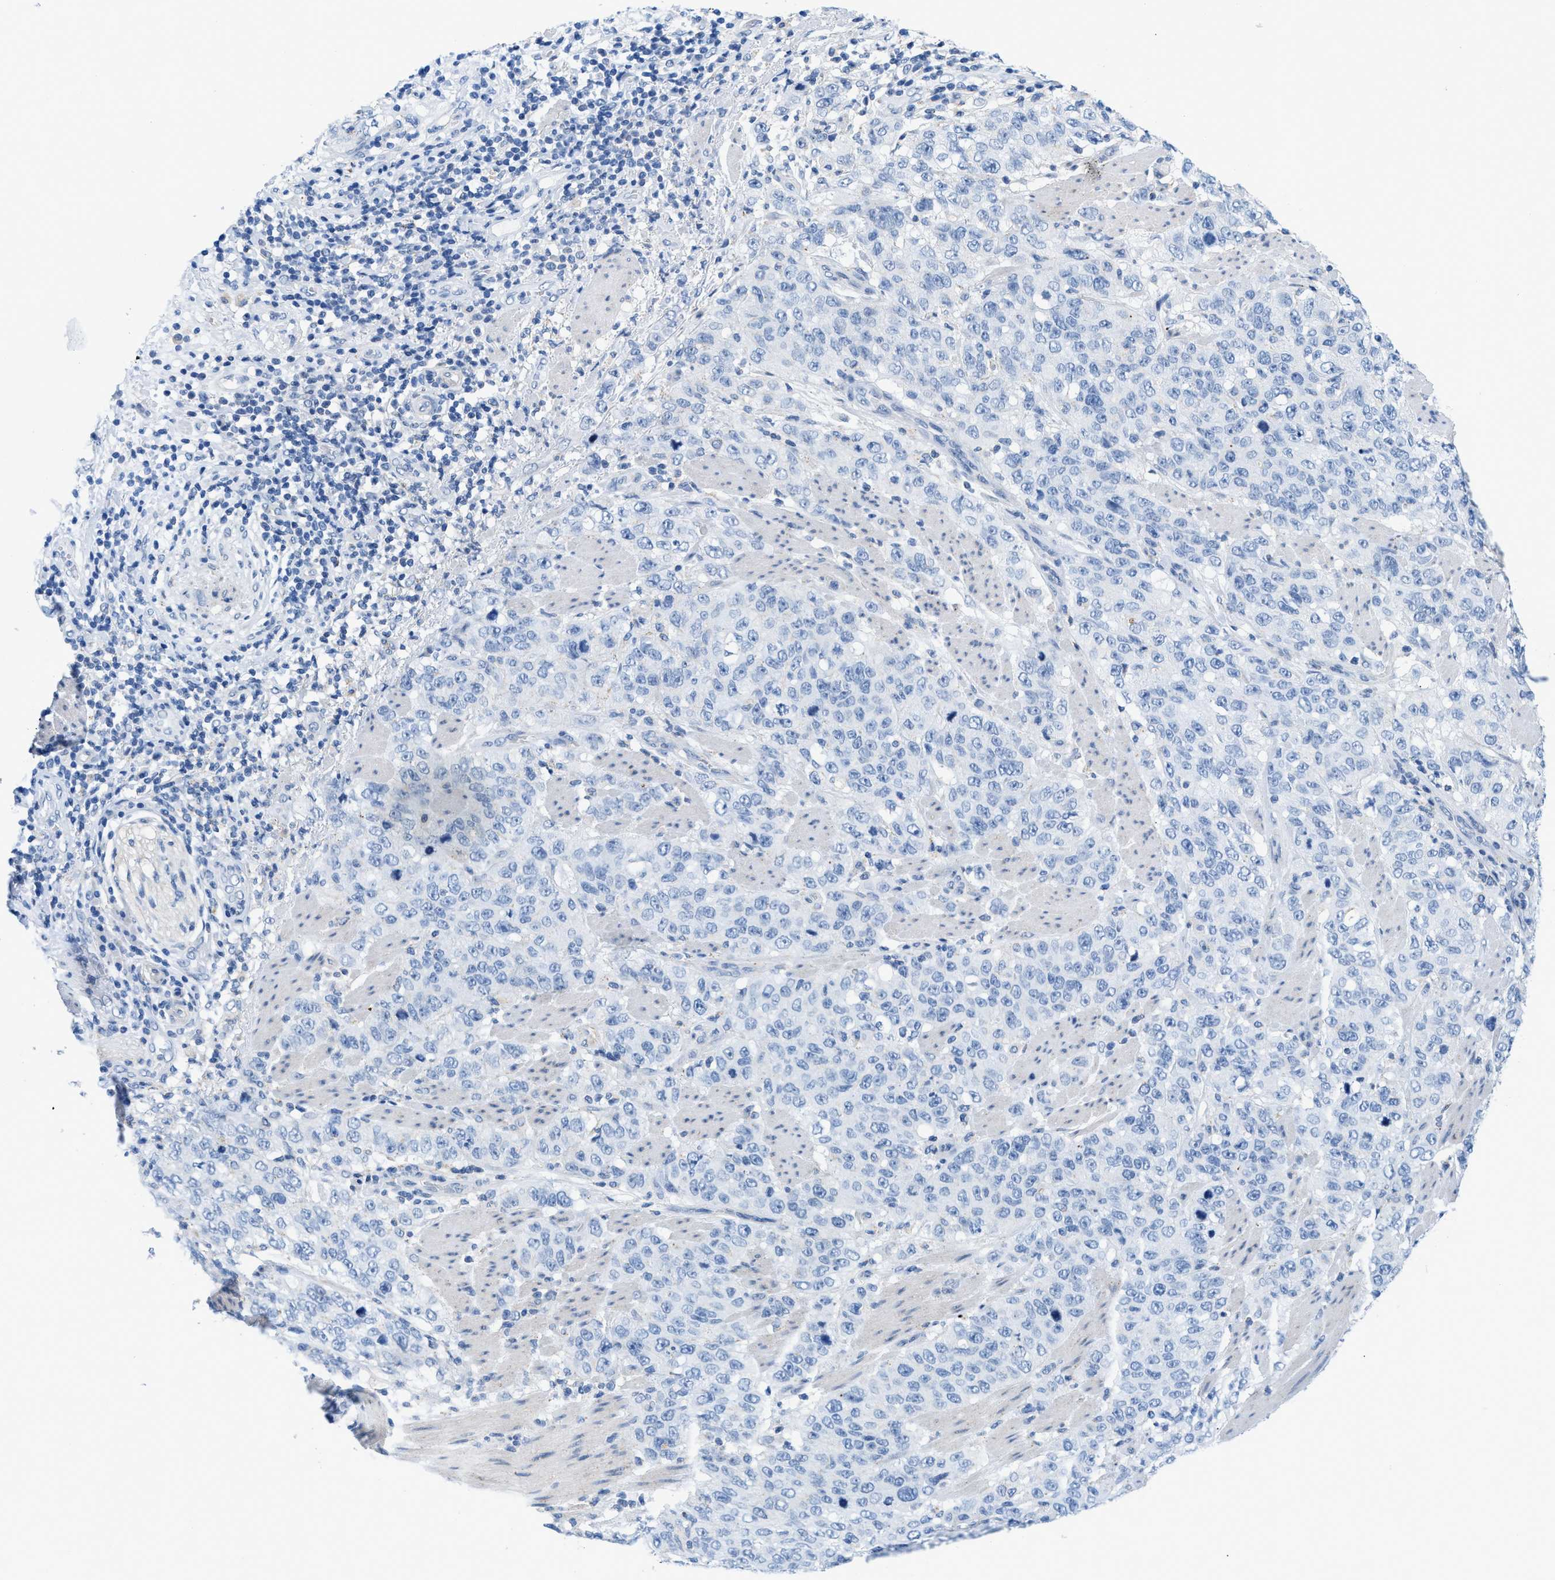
{"staining": {"intensity": "negative", "quantity": "none", "location": "none"}, "tissue": "stomach cancer", "cell_type": "Tumor cells", "image_type": "cancer", "snomed": [{"axis": "morphology", "description": "Adenocarcinoma, NOS"}, {"axis": "topography", "description": "Stomach"}], "caption": "DAB (3,3'-diaminobenzidine) immunohistochemical staining of human stomach cancer displays no significant expression in tumor cells.", "gene": "FDCSP", "patient": {"sex": "male", "age": 48}}